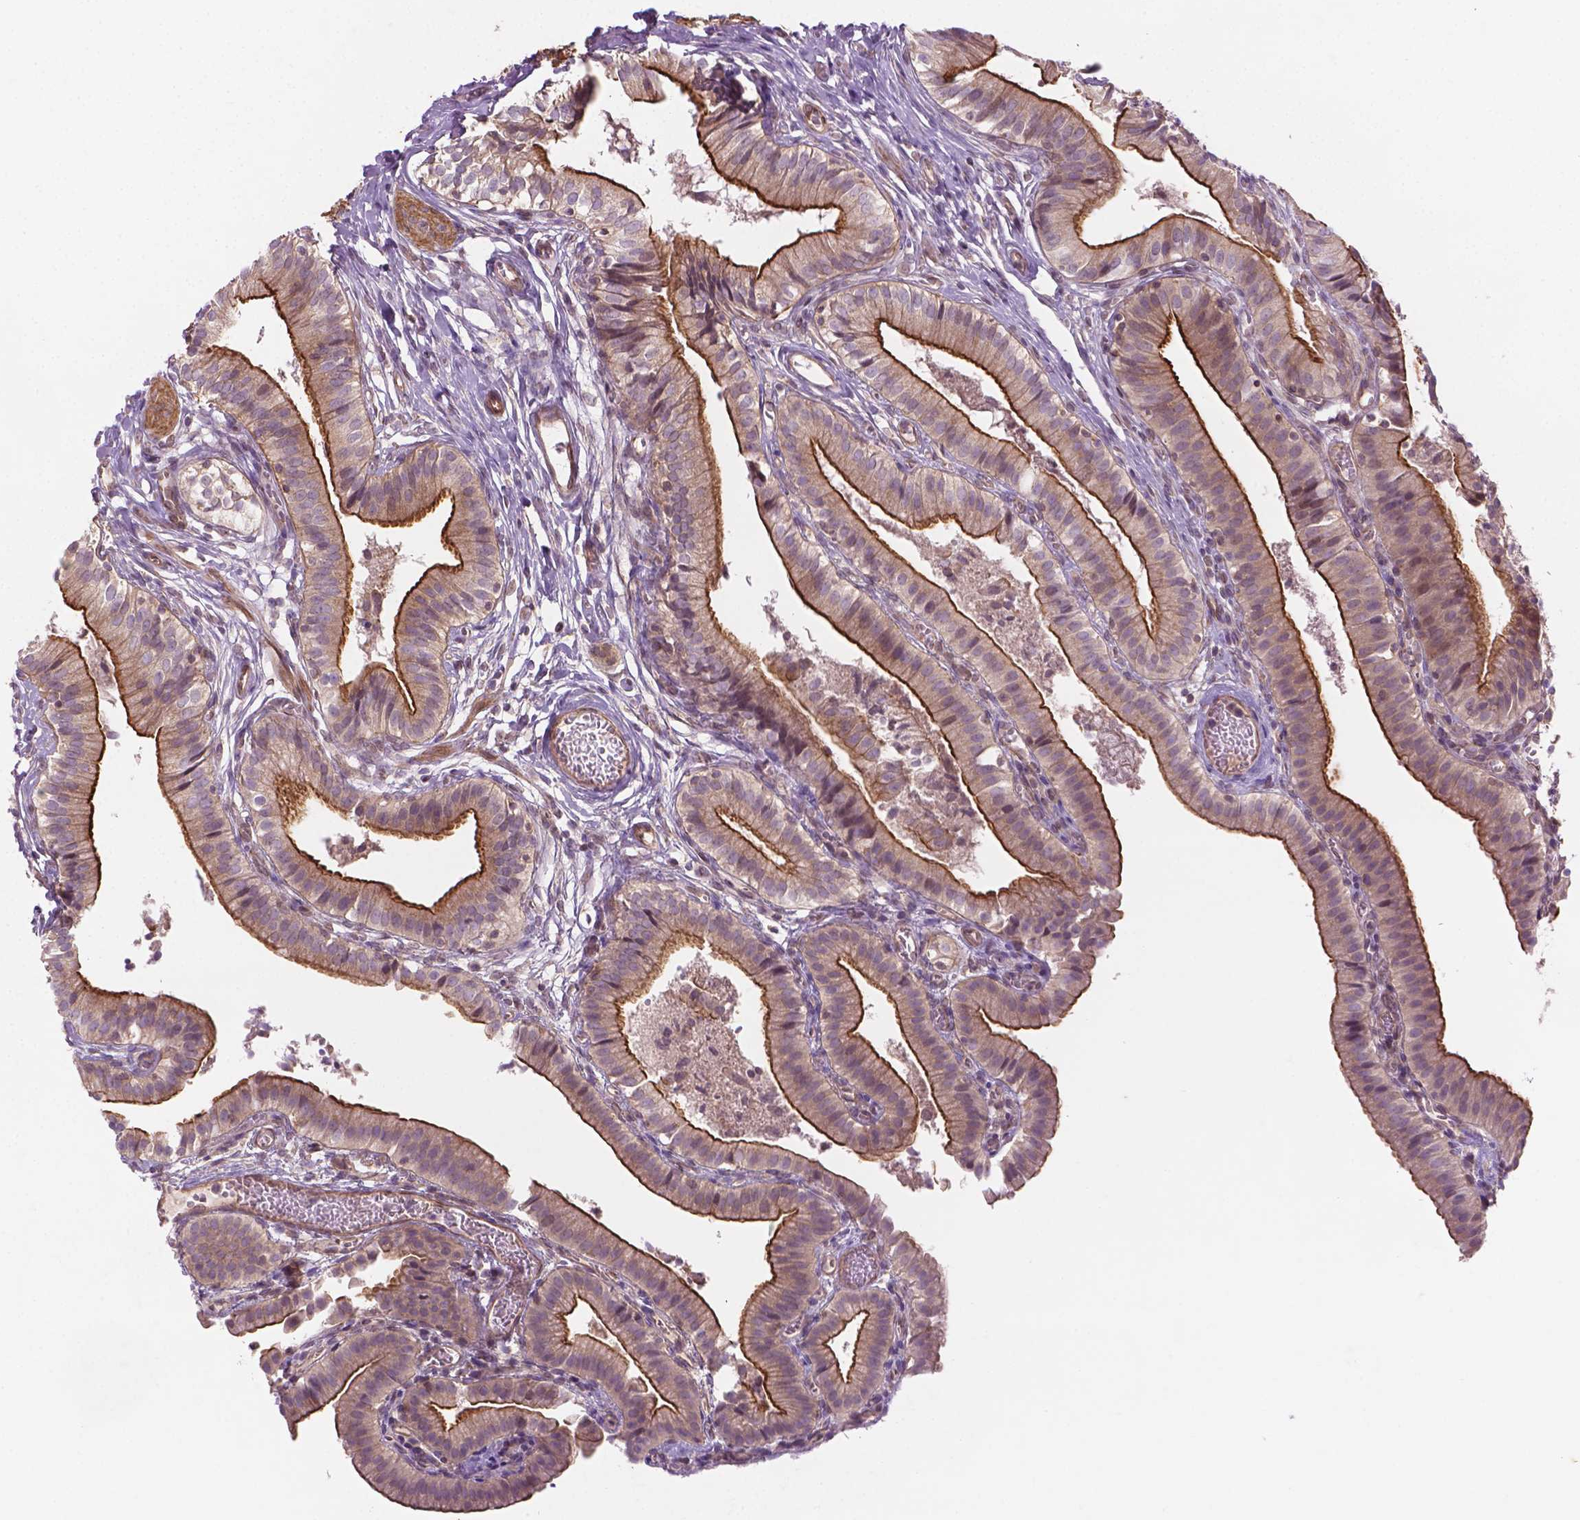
{"staining": {"intensity": "moderate", "quantity": ">75%", "location": "cytoplasmic/membranous"}, "tissue": "gallbladder", "cell_type": "Glandular cells", "image_type": "normal", "snomed": [{"axis": "morphology", "description": "Normal tissue, NOS"}, {"axis": "topography", "description": "Gallbladder"}], "caption": "Moderate cytoplasmic/membranous staining is appreciated in approximately >75% of glandular cells in benign gallbladder. (brown staining indicates protein expression, while blue staining denotes nuclei).", "gene": "TCHP", "patient": {"sex": "female", "age": 47}}